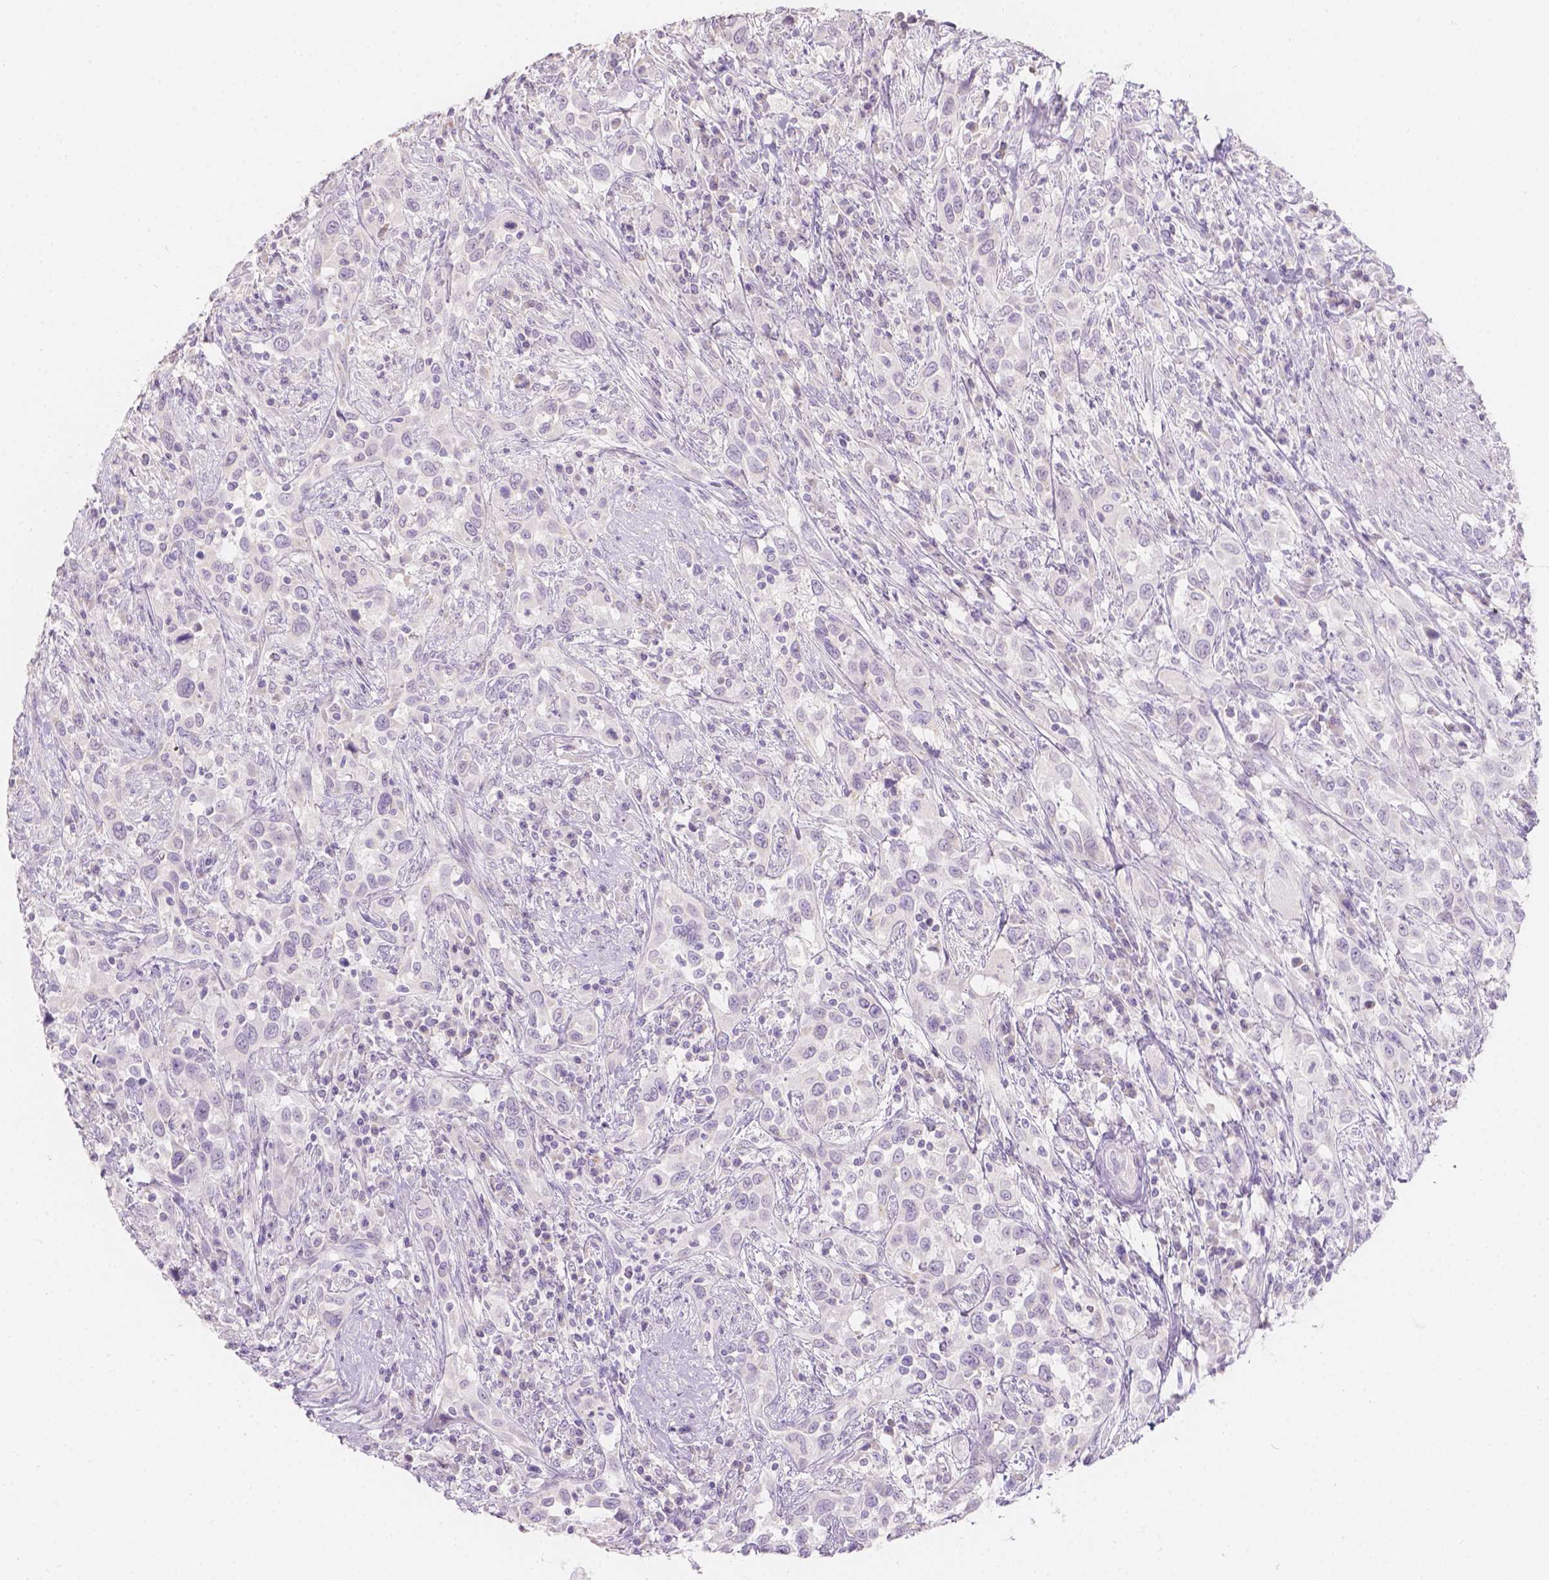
{"staining": {"intensity": "negative", "quantity": "none", "location": "none"}, "tissue": "urothelial cancer", "cell_type": "Tumor cells", "image_type": "cancer", "snomed": [{"axis": "morphology", "description": "Urothelial carcinoma, NOS"}, {"axis": "morphology", "description": "Urothelial carcinoma, High grade"}, {"axis": "topography", "description": "Urinary bladder"}], "caption": "Immunohistochemistry image of human urothelial cancer stained for a protein (brown), which reveals no expression in tumor cells.", "gene": "HTN3", "patient": {"sex": "female", "age": 64}}